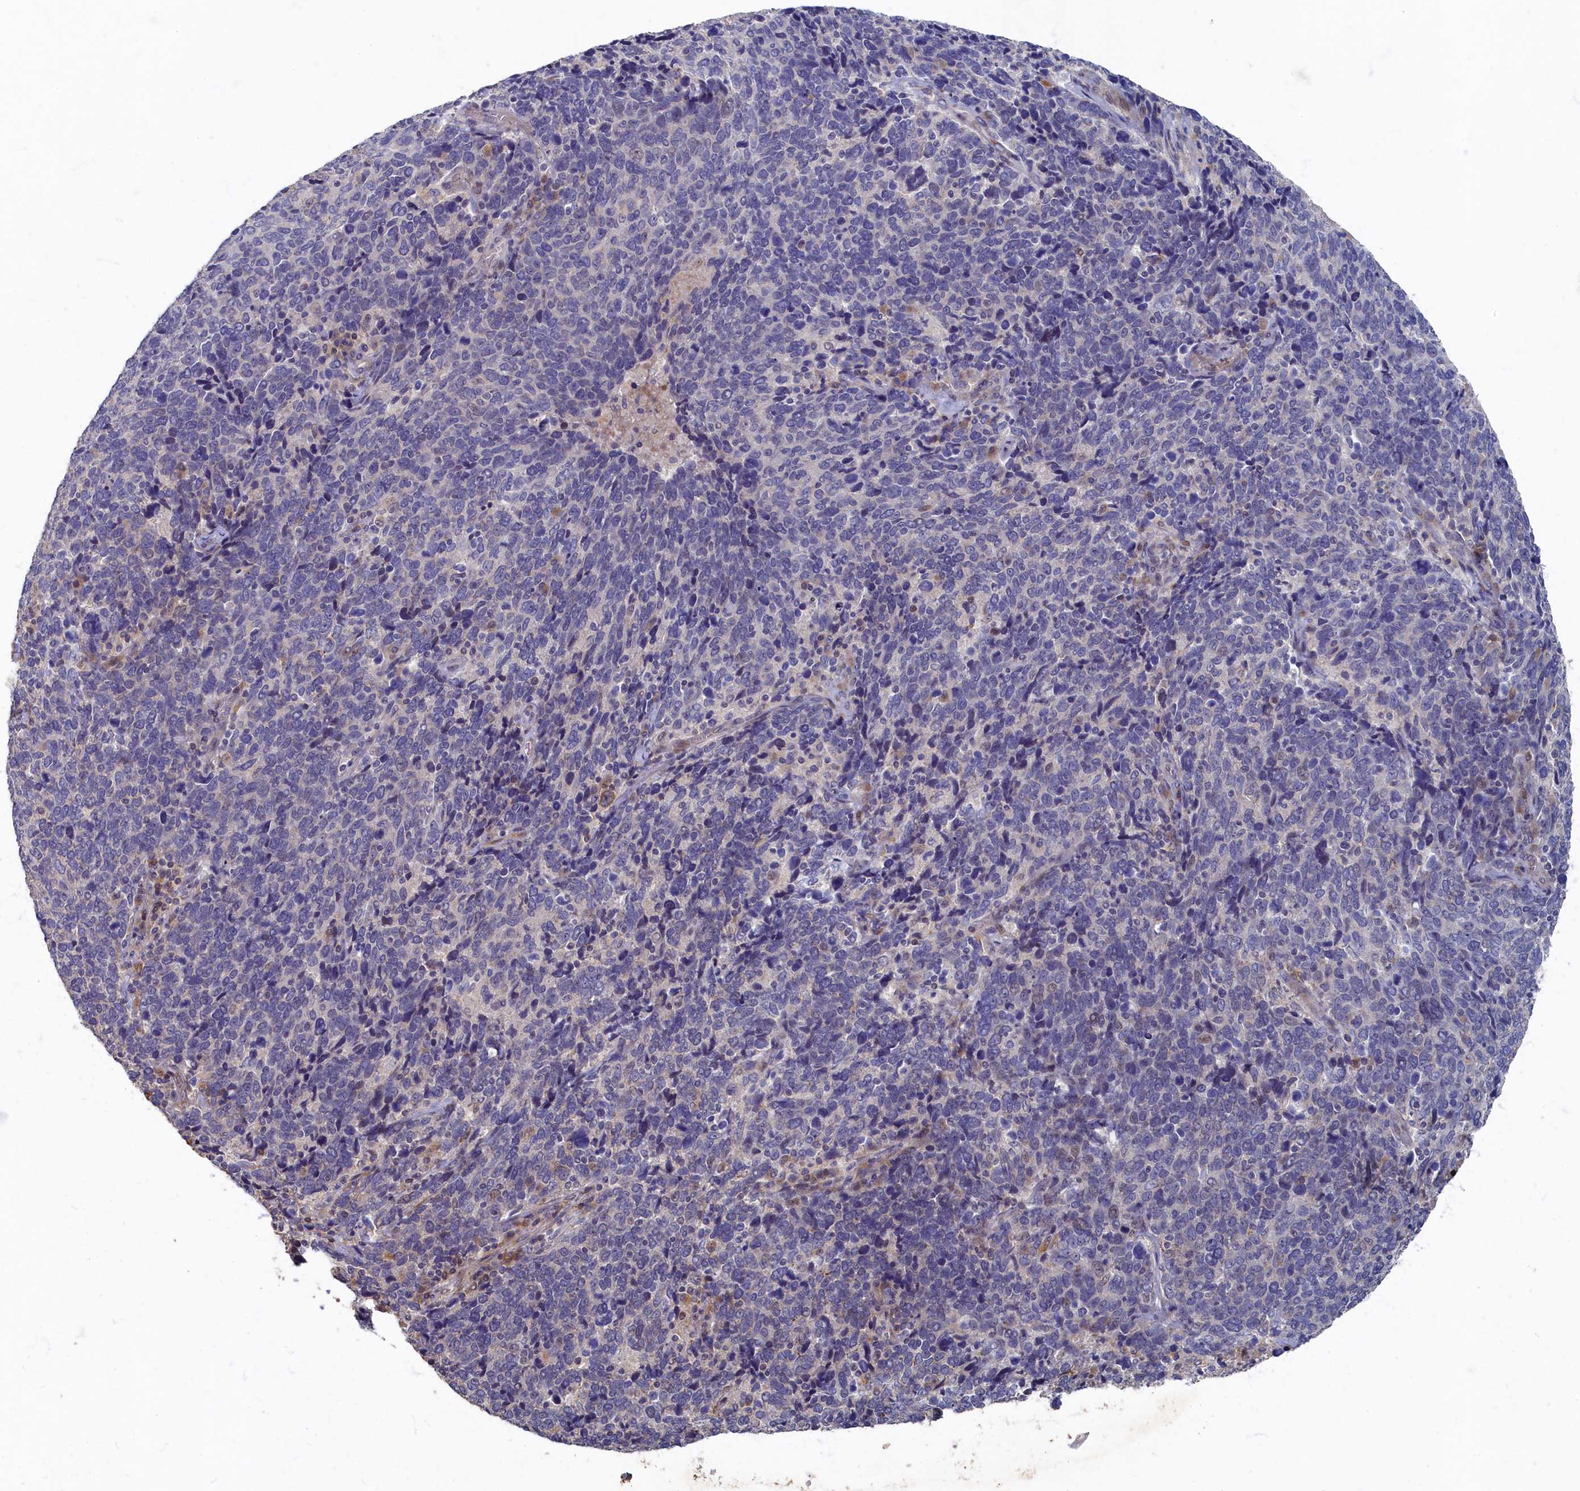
{"staining": {"intensity": "weak", "quantity": "<25%", "location": "nuclear"}, "tissue": "cervical cancer", "cell_type": "Tumor cells", "image_type": "cancer", "snomed": [{"axis": "morphology", "description": "Squamous cell carcinoma, NOS"}, {"axis": "topography", "description": "Cervix"}], "caption": "DAB (3,3'-diaminobenzidine) immunohistochemical staining of human cervical cancer (squamous cell carcinoma) reveals no significant staining in tumor cells.", "gene": "HUNK", "patient": {"sex": "female", "age": 41}}